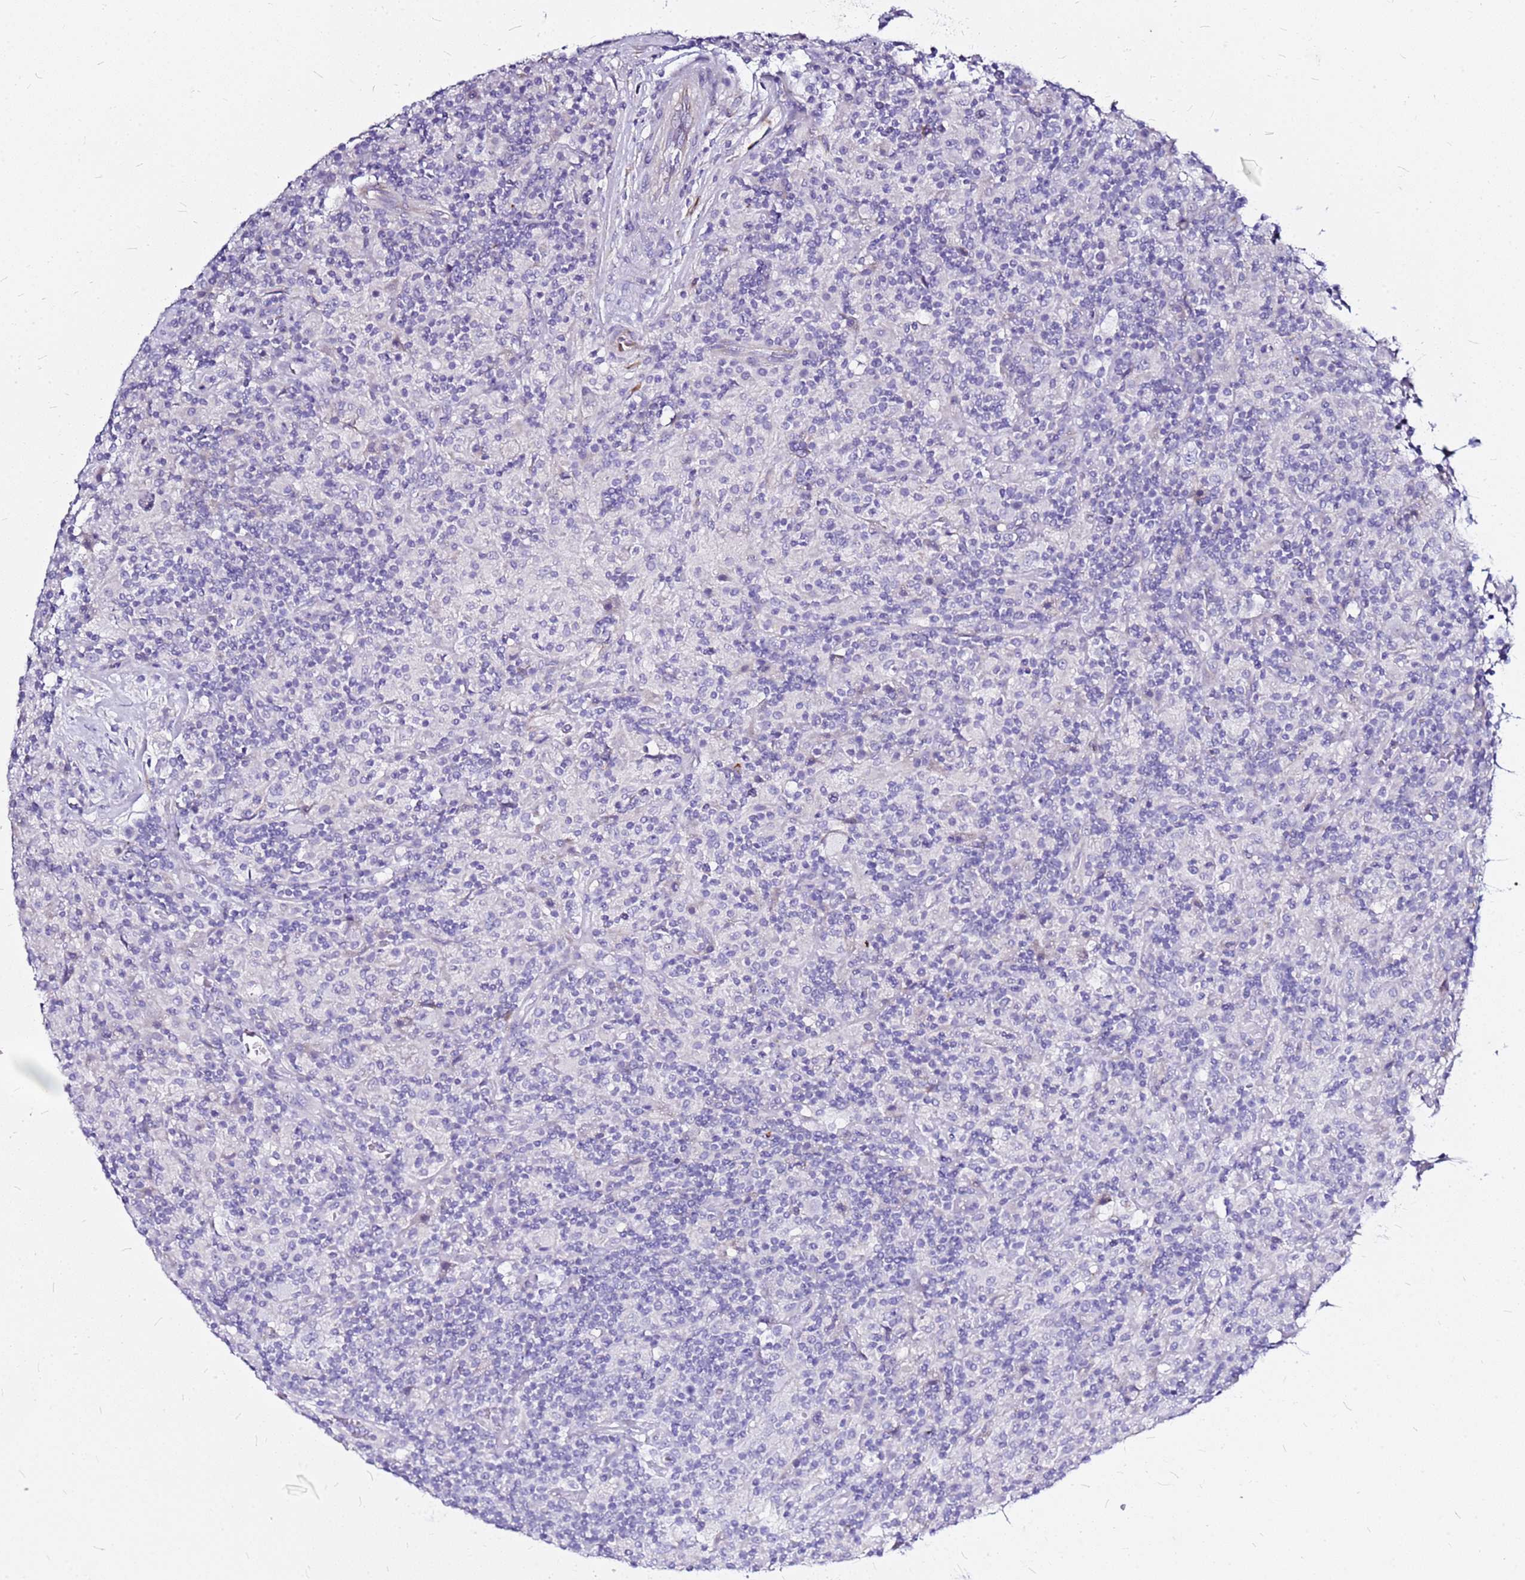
{"staining": {"intensity": "negative", "quantity": "none", "location": "none"}, "tissue": "lymphoma", "cell_type": "Tumor cells", "image_type": "cancer", "snomed": [{"axis": "morphology", "description": "Hodgkin's disease, NOS"}, {"axis": "topography", "description": "Lymph node"}], "caption": "The image exhibits no staining of tumor cells in lymphoma.", "gene": "CASD1", "patient": {"sex": "male", "age": 70}}